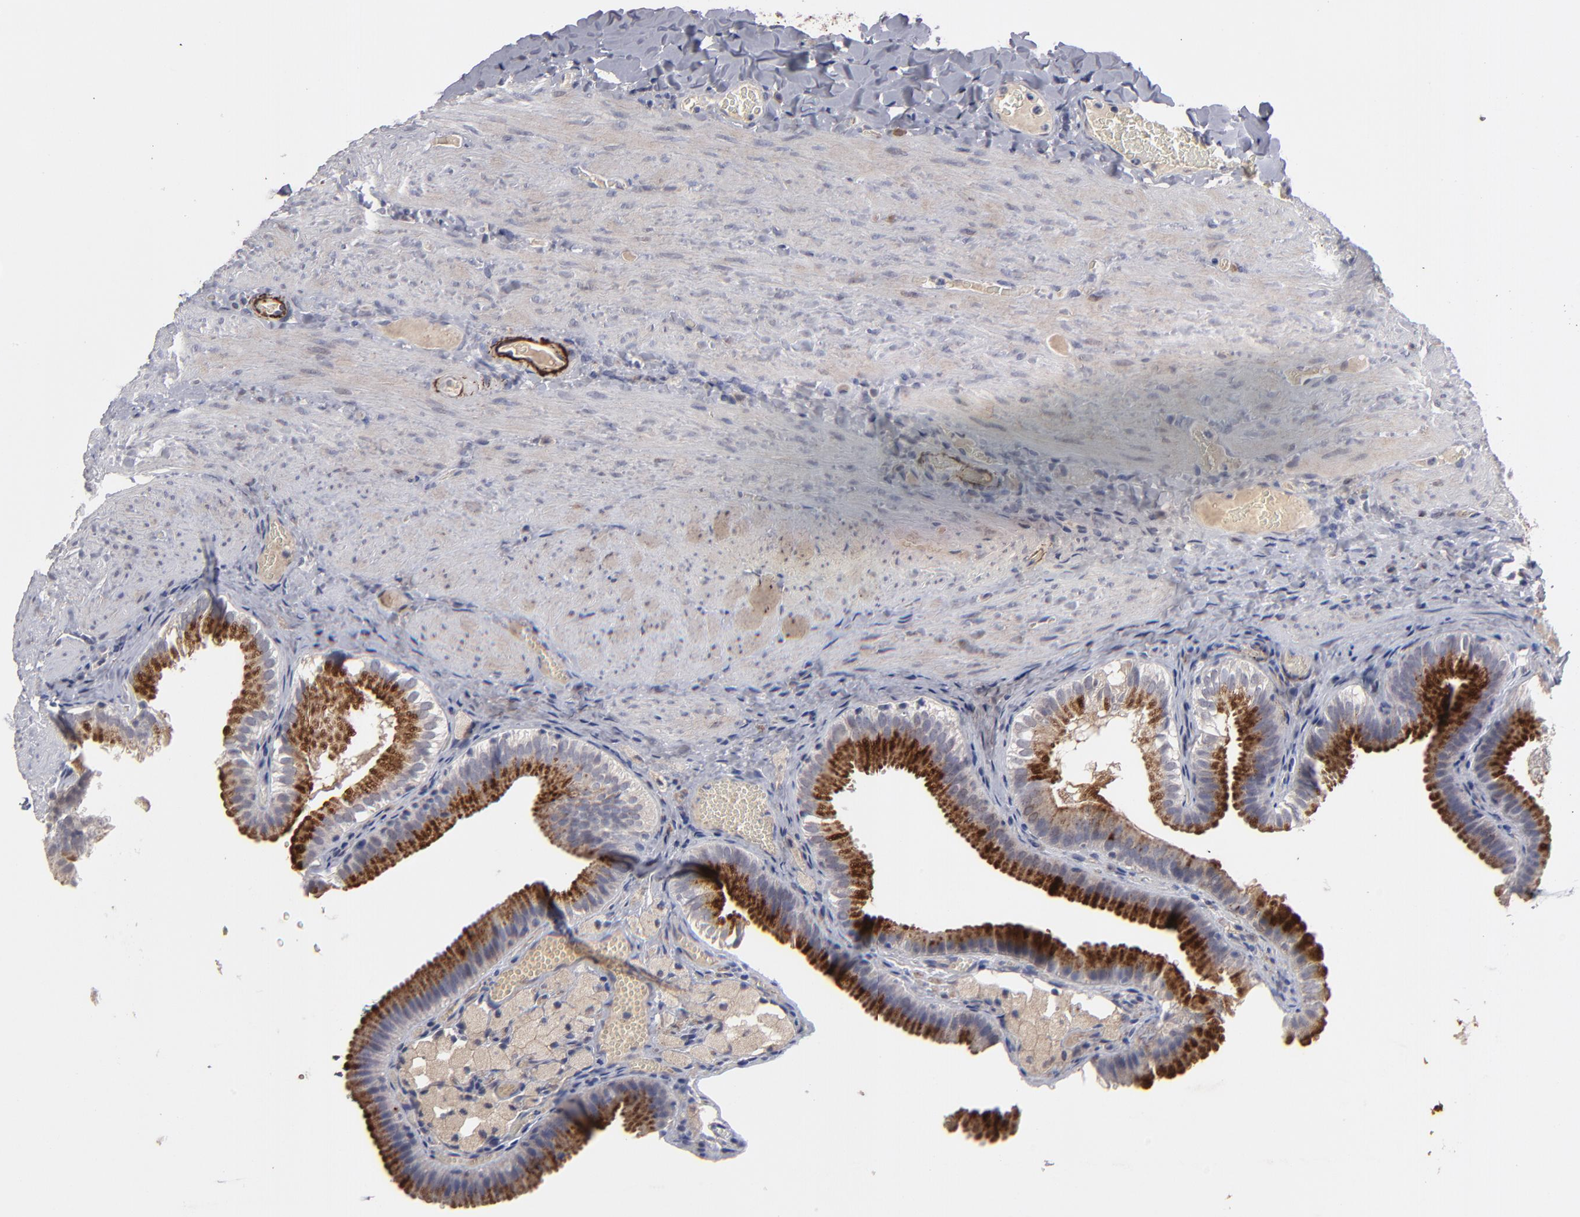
{"staining": {"intensity": "strong", "quantity": ">75%", "location": "cytoplasmic/membranous"}, "tissue": "gallbladder", "cell_type": "Glandular cells", "image_type": "normal", "snomed": [{"axis": "morphology", "description": "Normal tissue, NOS"}, {"axis": "topography", "description": "Gallbladder"}], "caption": "Immunohistochemistry (IHC) micrograph of unremarkable gallbladder: human gallbladder stained using immunohistochemistry (IHC) displays high levels of strong protein expression localized specifically in the cytoplasmic/membranous of glandular cells, appearing as a cytoplasmic/membranous brown color.", "gene": "GPM6B", "patient": {"sex": "female", "age": 24}}